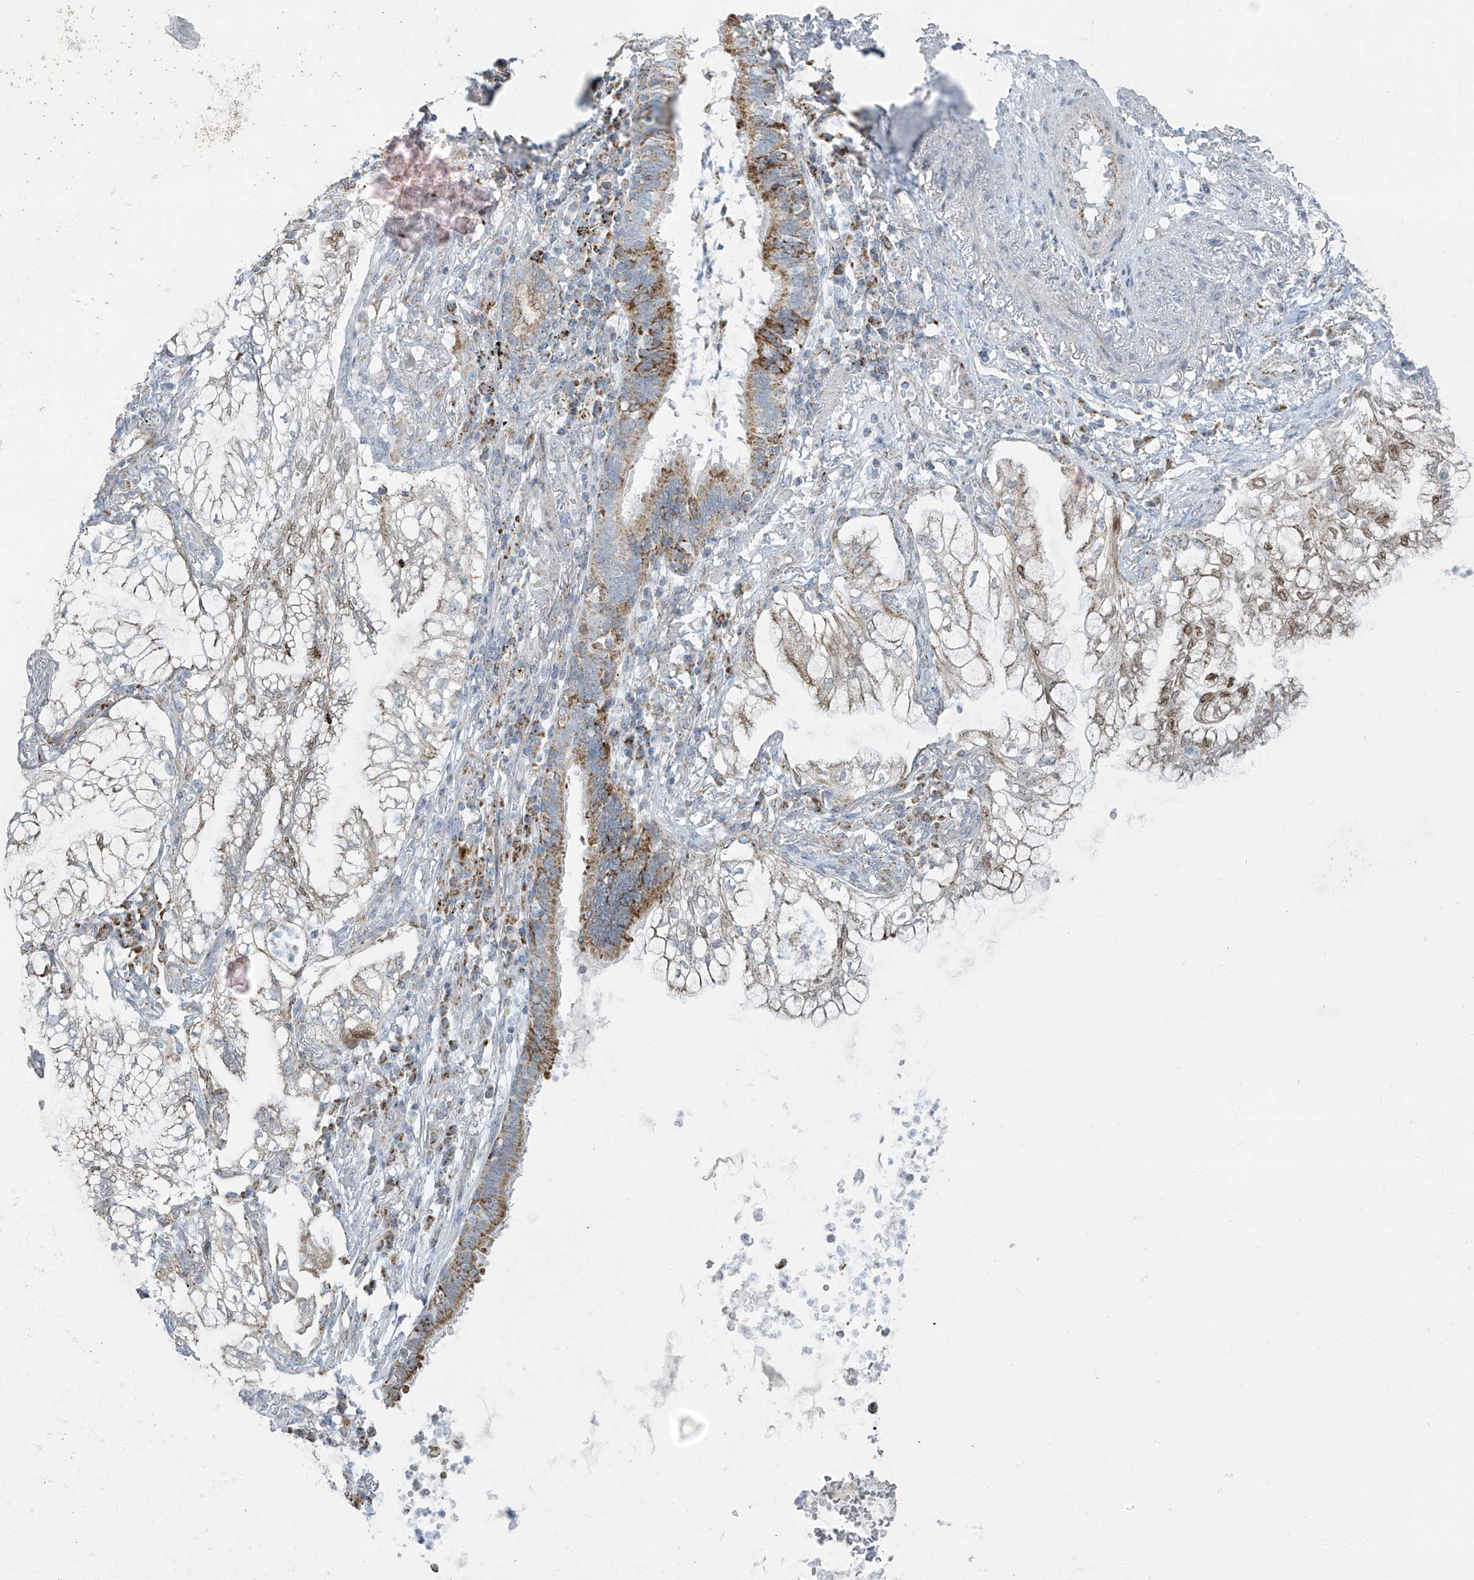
{"staining": {"intensity": "weak", "quantity": "<25%", "location": "nuclear"}, "tissue": "lung cancer", "cell_type": "Tumor cells", "image_type": "cancer", "snomed": [{"axis": "morphology", "description": "Adenocarcinoma, NOS"}, {"axis": "topography", "description": "Lung"}], "caption": "Immunohistochemistry micrograph of human lung cancer stained for a protein (brown), which displays no positivity in tumor cells. (Brightfield microscopy of DAB (3,3'-diaminobenzidine) immunohistochemistry at high magnification).", "gene": "SMDT1", "patient": {"sex": "female", "age": 70}}